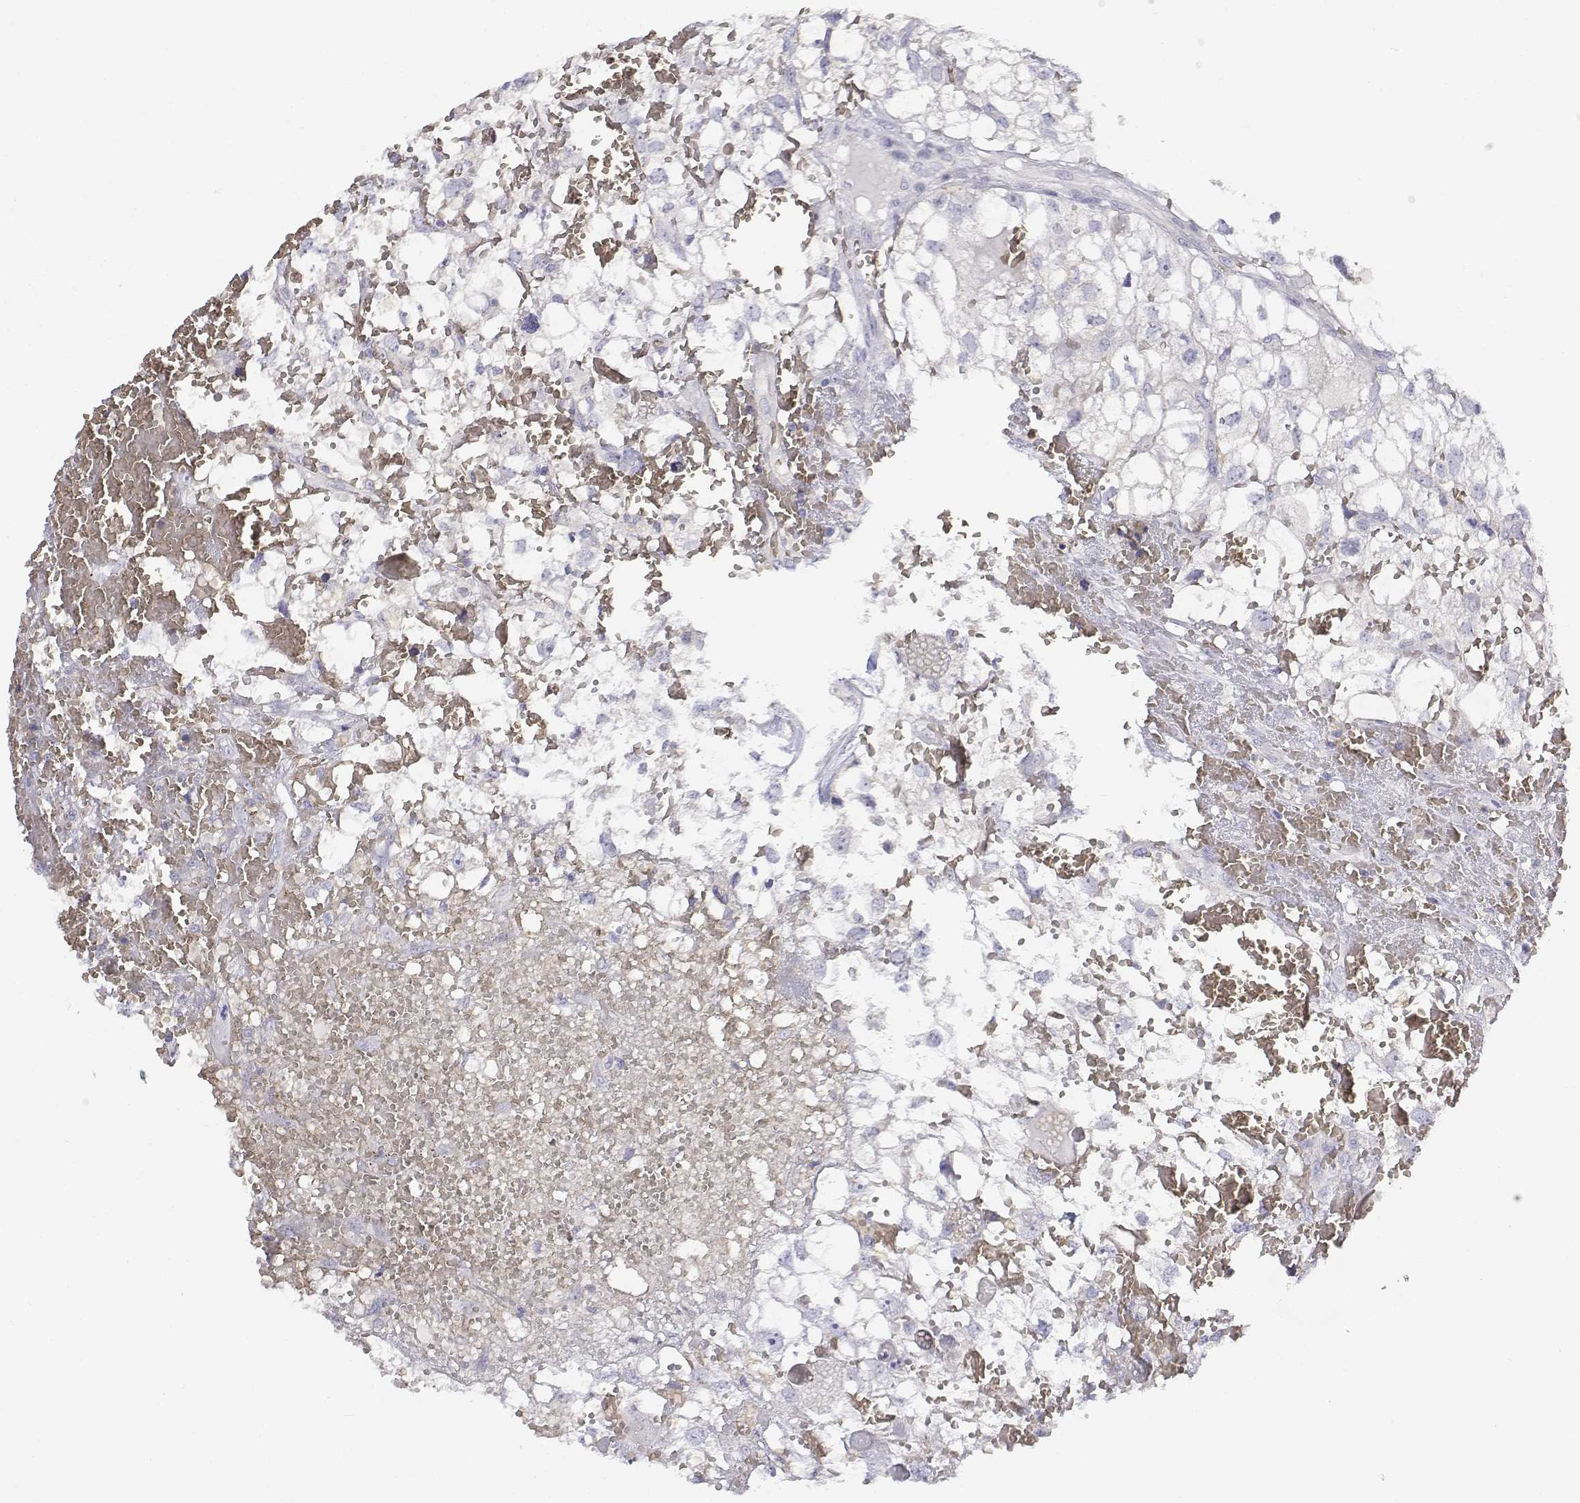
{"staining": {"intensity": "negative", "quantity": "none", "location": "none"}, "tissue": "renal cancer", "cell_type": "Tumor cells", "image_type": "cancer", "snomed": [{"axis": "morphology", "description": "Adenocarcinoma, NOS"}, {"axis": "topography", "description": "Kidney"}], "caption": "Tumor cells show no significant staining in renal cancer (adenocarcinoma). (IHC, brightfield microscopy, high magnification).", "gene": "CADM1", "patient": {"sex": "male", "age": 56}}